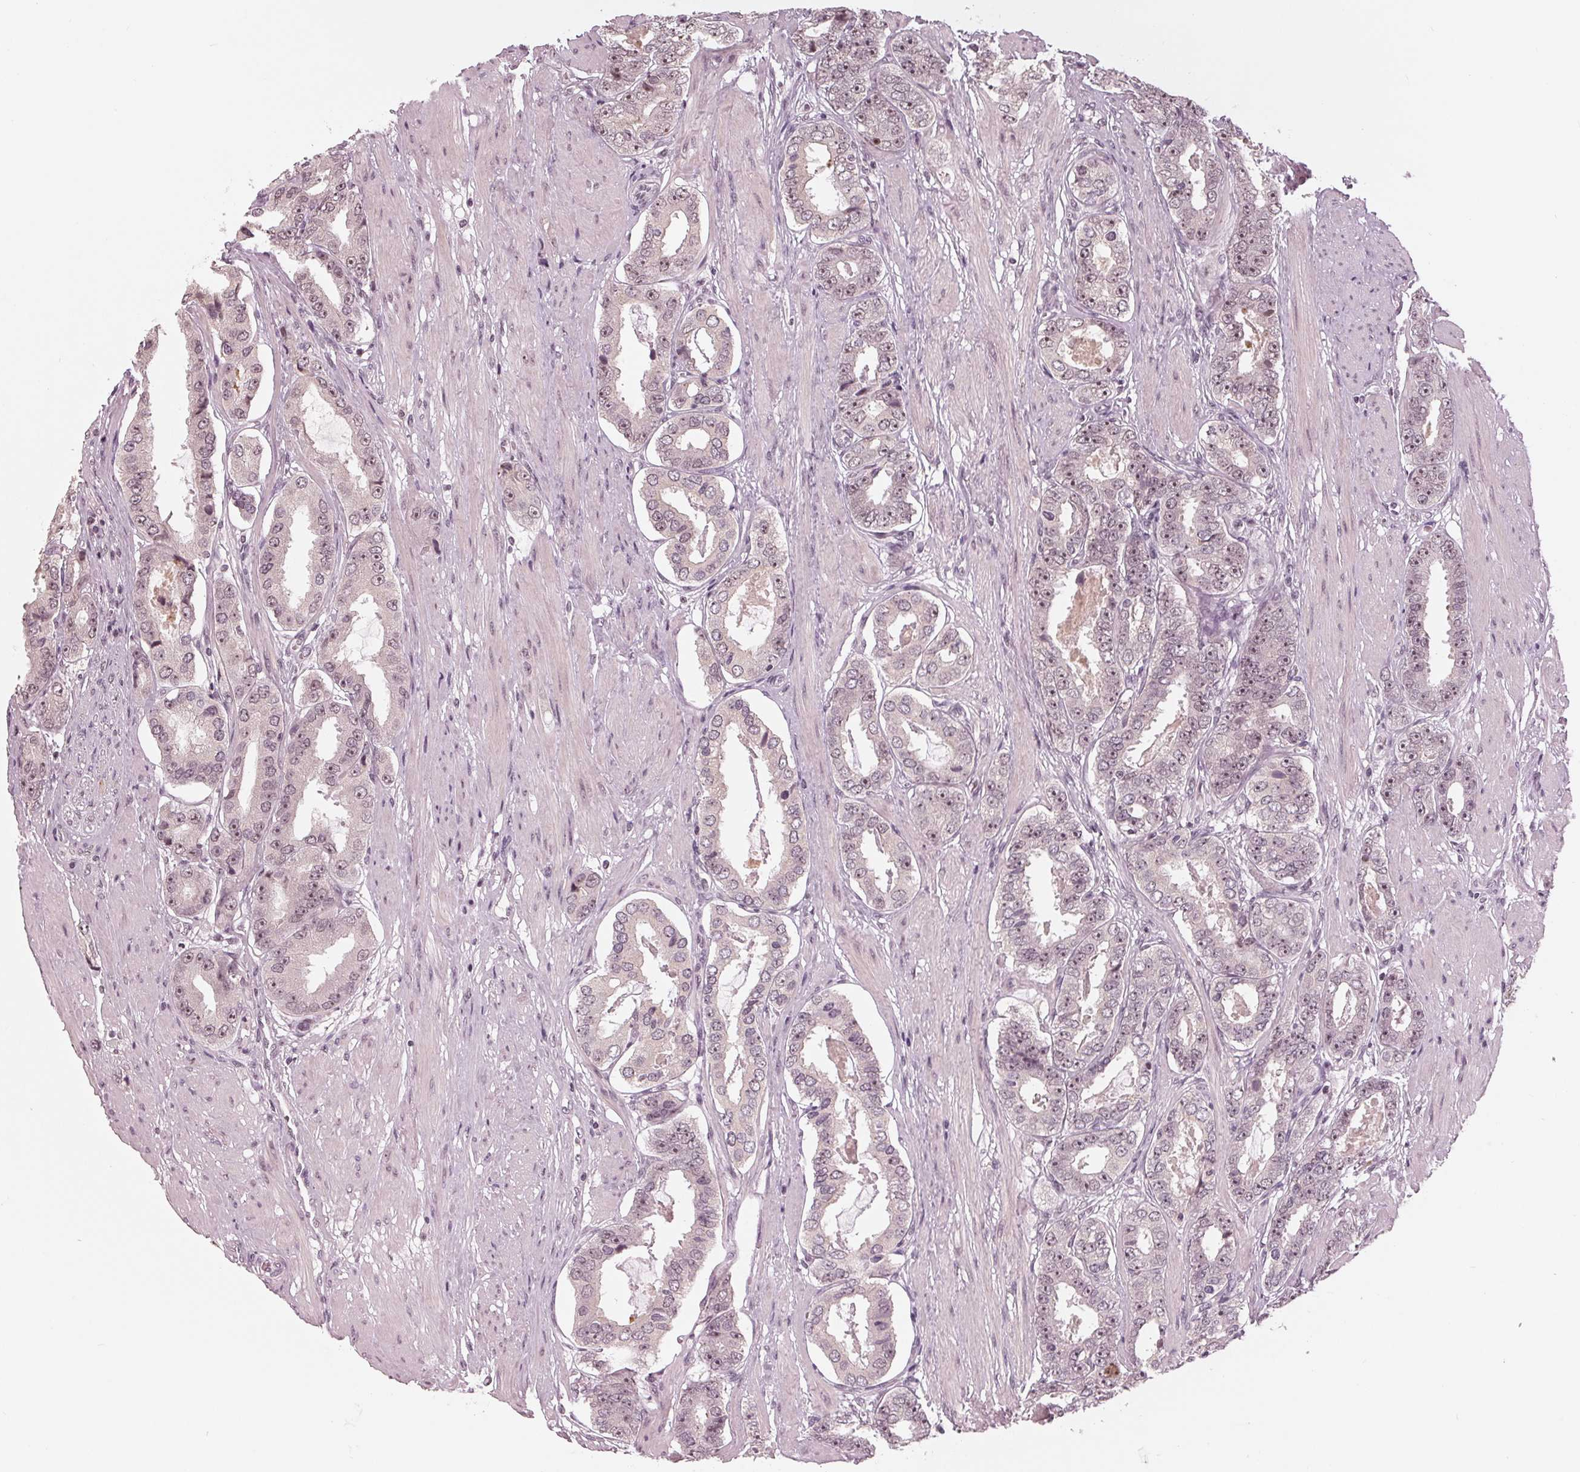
{"staining": {"intensity": "weak", "quantity": ">75%", "location": "nuclear"}, "tissue": "prostate cancer", "cell_type": "Tumor cells", "image_type": "cancer", "snomed": [{"axis": "morphology", "description": "Adenocarcinoma, High grade"}, {"axis": "topography", "description": "Prostate"}], "caption": "Prostate cancer stained for a protein exhibits weak nuclear positivity in tumor cells.", "gene": "SLX4", "patient": {"sex": "male", "age": 63}}